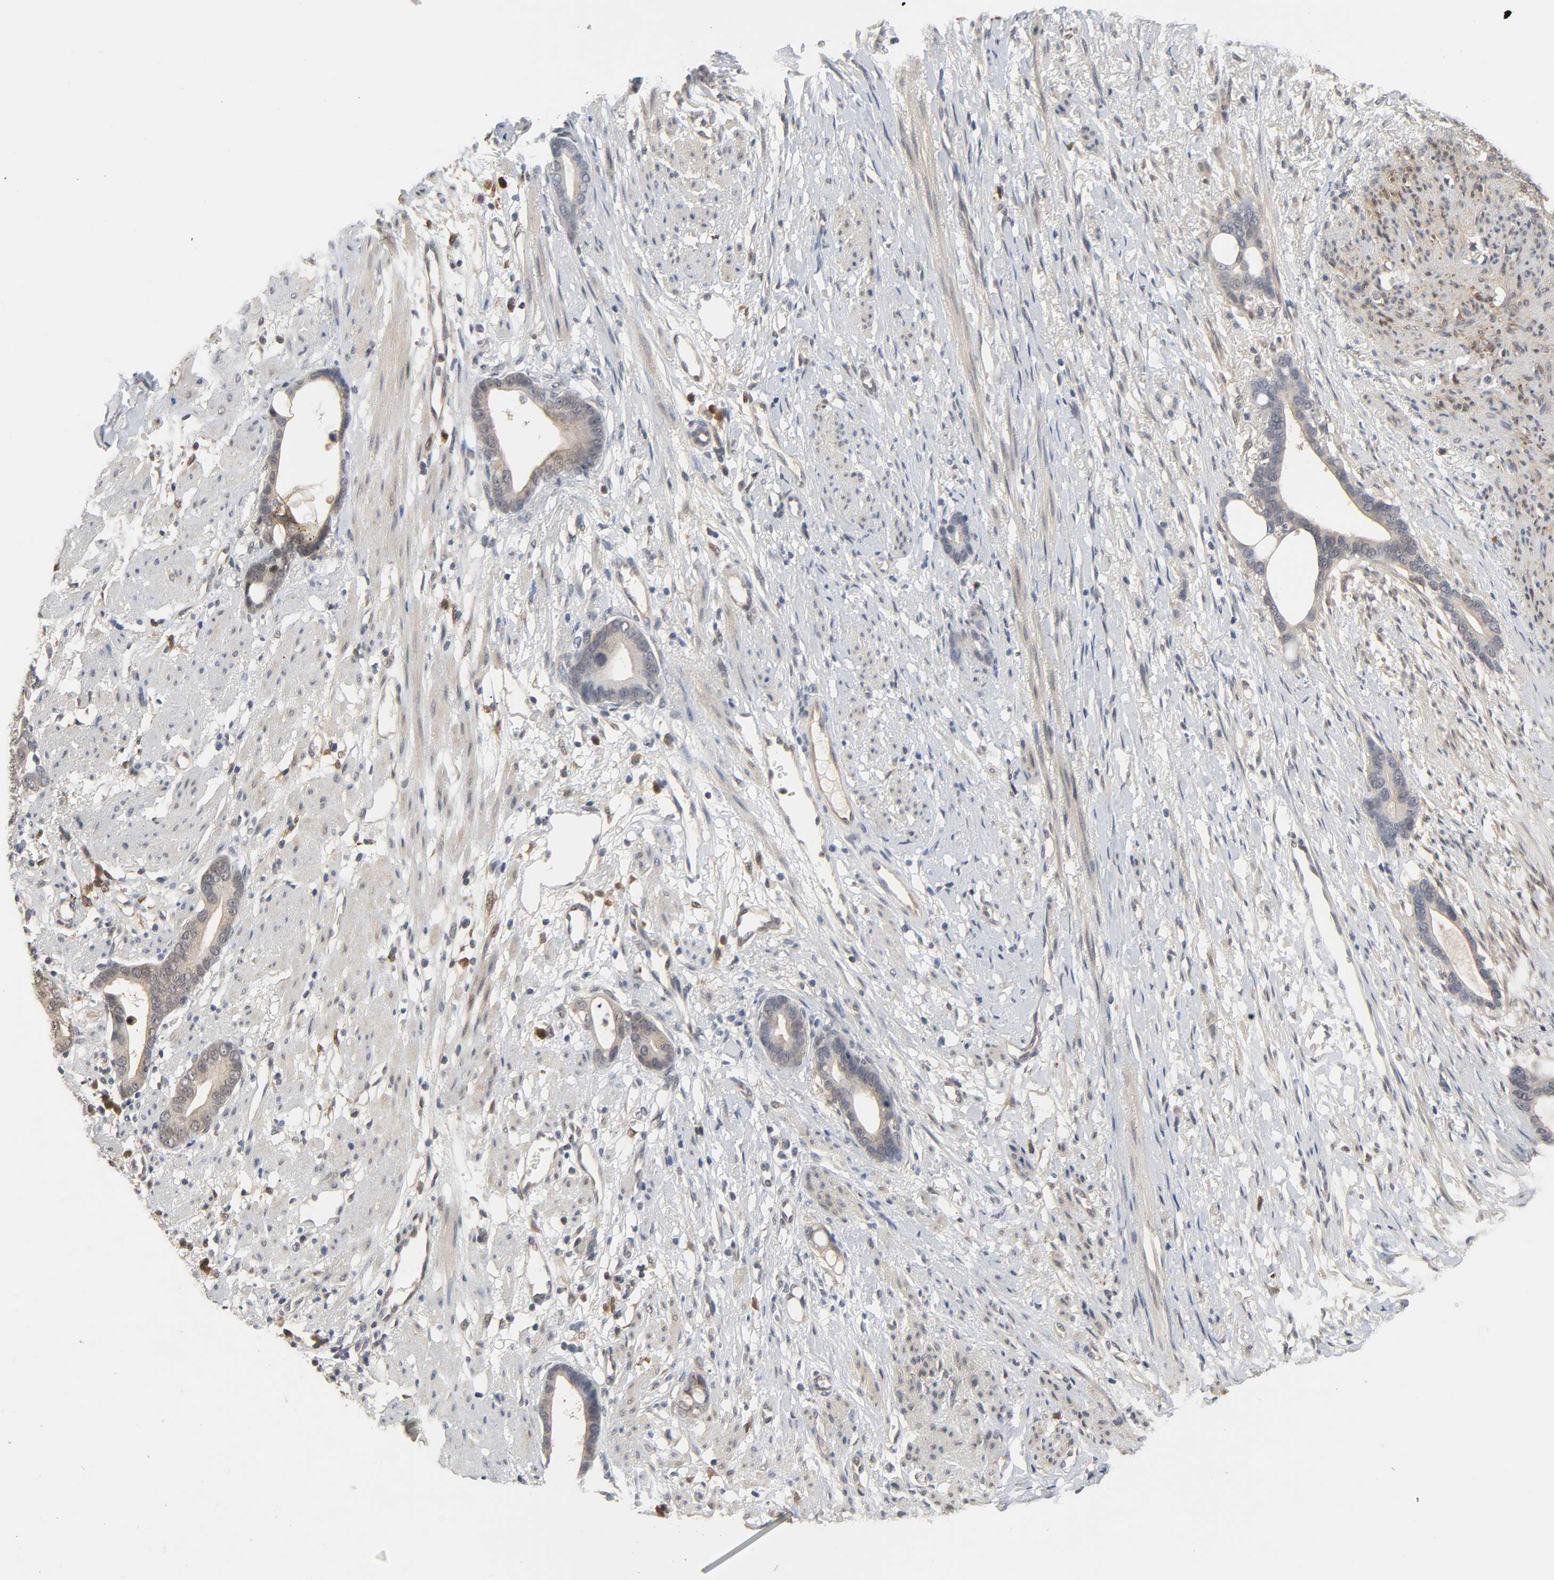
{"staining": {"intensity": "weak", "quantity": ">75%", "location": "cytoplasmic/membranous"}, "tissue": "stomach cancer", "cell_type": "Tumor cells", "image_type": "cancer", "snomed": [{"axis": "morphology", "description": "Adenocarcinoma, NOS"}, {"axis": "topography", "description": "Stomach"}], "caption": "The photomicrograph reveals a brown stain indicating the presence of a protein in the cytoplasmic/membranous of tumor cells in stomach adenocarcinoma.", "gene": "MIF", "patient": {"sex": "female", "age": 75}}